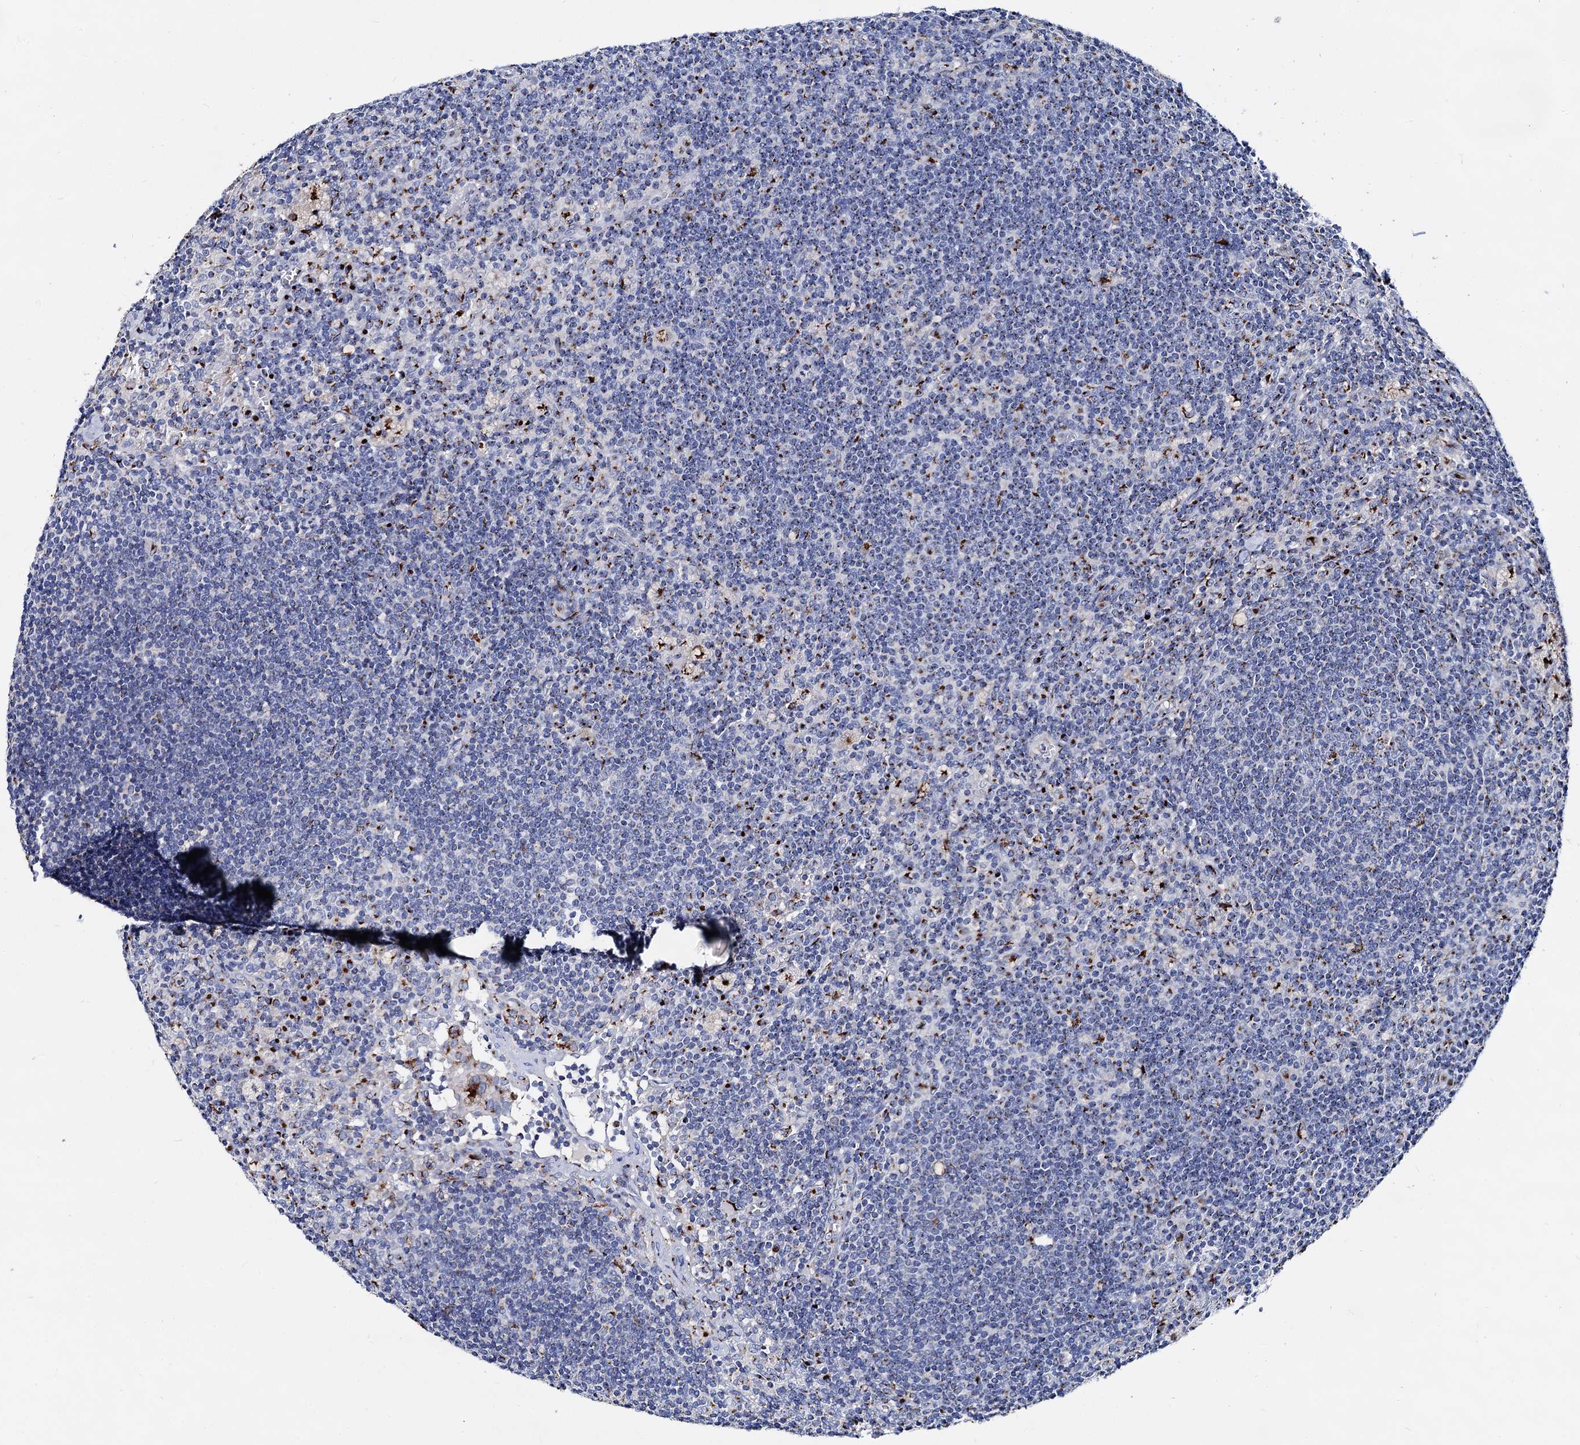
{"staining": {"intensity": "strong", "quantity": "<25%", "location": "cytoplasmic/membranous"}, "tissue": "lymph node", "cell_type": "Germinal center cells", "image_type": "normal", "snomed": [{"axis": "morphology", "description": "Normal tissue, NOS"}, {"axis": "topography", "description": "Lymph node"}], "caption": "Immunohistochemical staining of unremarkable human lymph node reveals <25% levels of strong cytoplasmic/membranous protein staining in approximately <25% of germinal center cells. The staining is performed using DAB brown chromogen to label protein expression. The nuclei are counter-stained blue using hematoxylin.", "gene": "TM9SF3", "patient": {"sex": "male", "age": 69}}